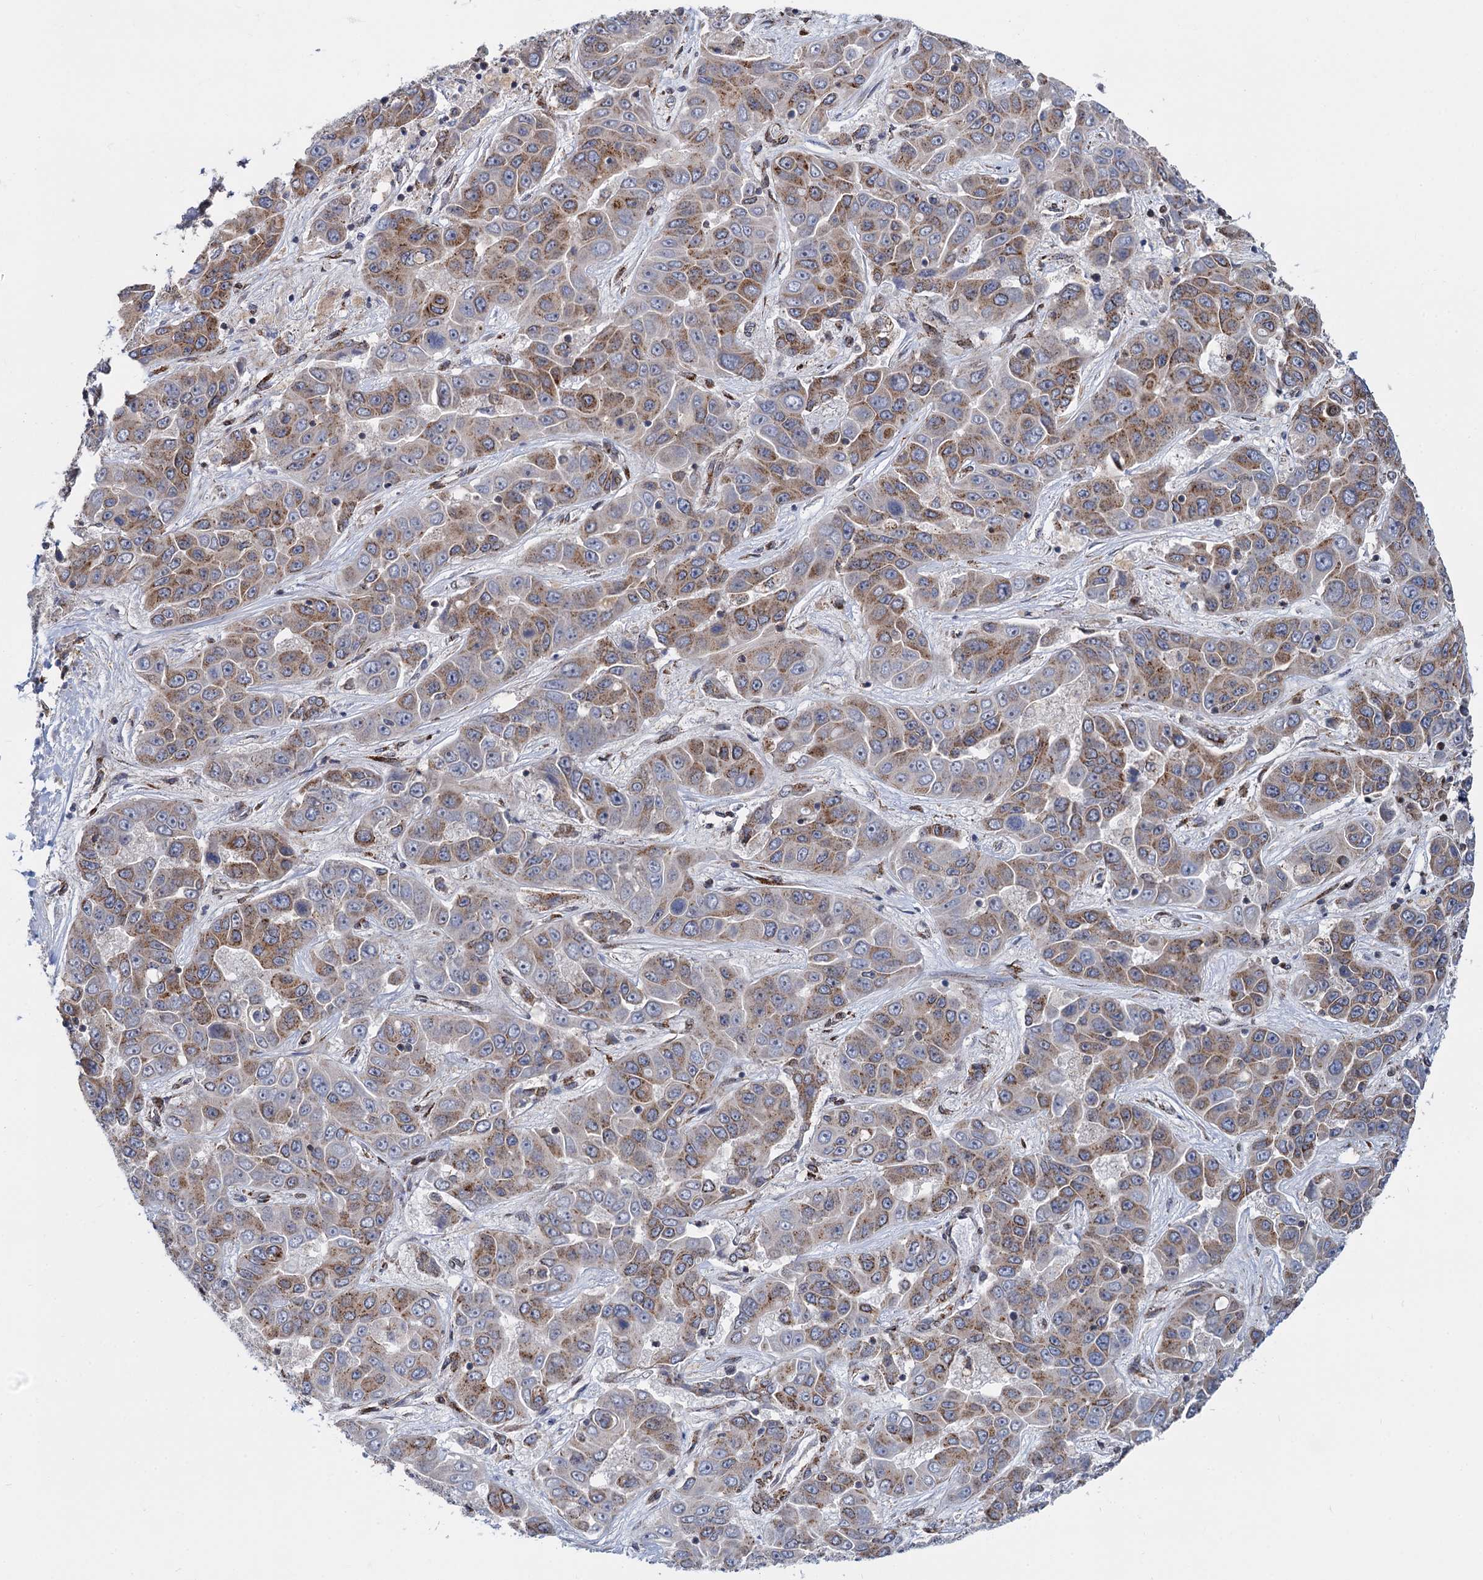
{"staining": {"intensity": "moderate", "quantity": "25%-75%", "location": "cytoplasmic/membranous"}, "tissue": "liver cancer", "cell_type": "Tumor cells", "image_type": "cancer", "snomed": [{"axis": "morphology", "description": "Cholangiocarcinoma"}, {"axis": "topography", "description": "Liver"}], "caption": "This micrograph displays immunohistochemistry (IHC) staining of liver cancer, with medium moderate cytoplasmic/membranous expression in about 25%-75% of tumor cells.", "gene": "SUPT20H", "patient": {"sex": "female", "age": 52}}